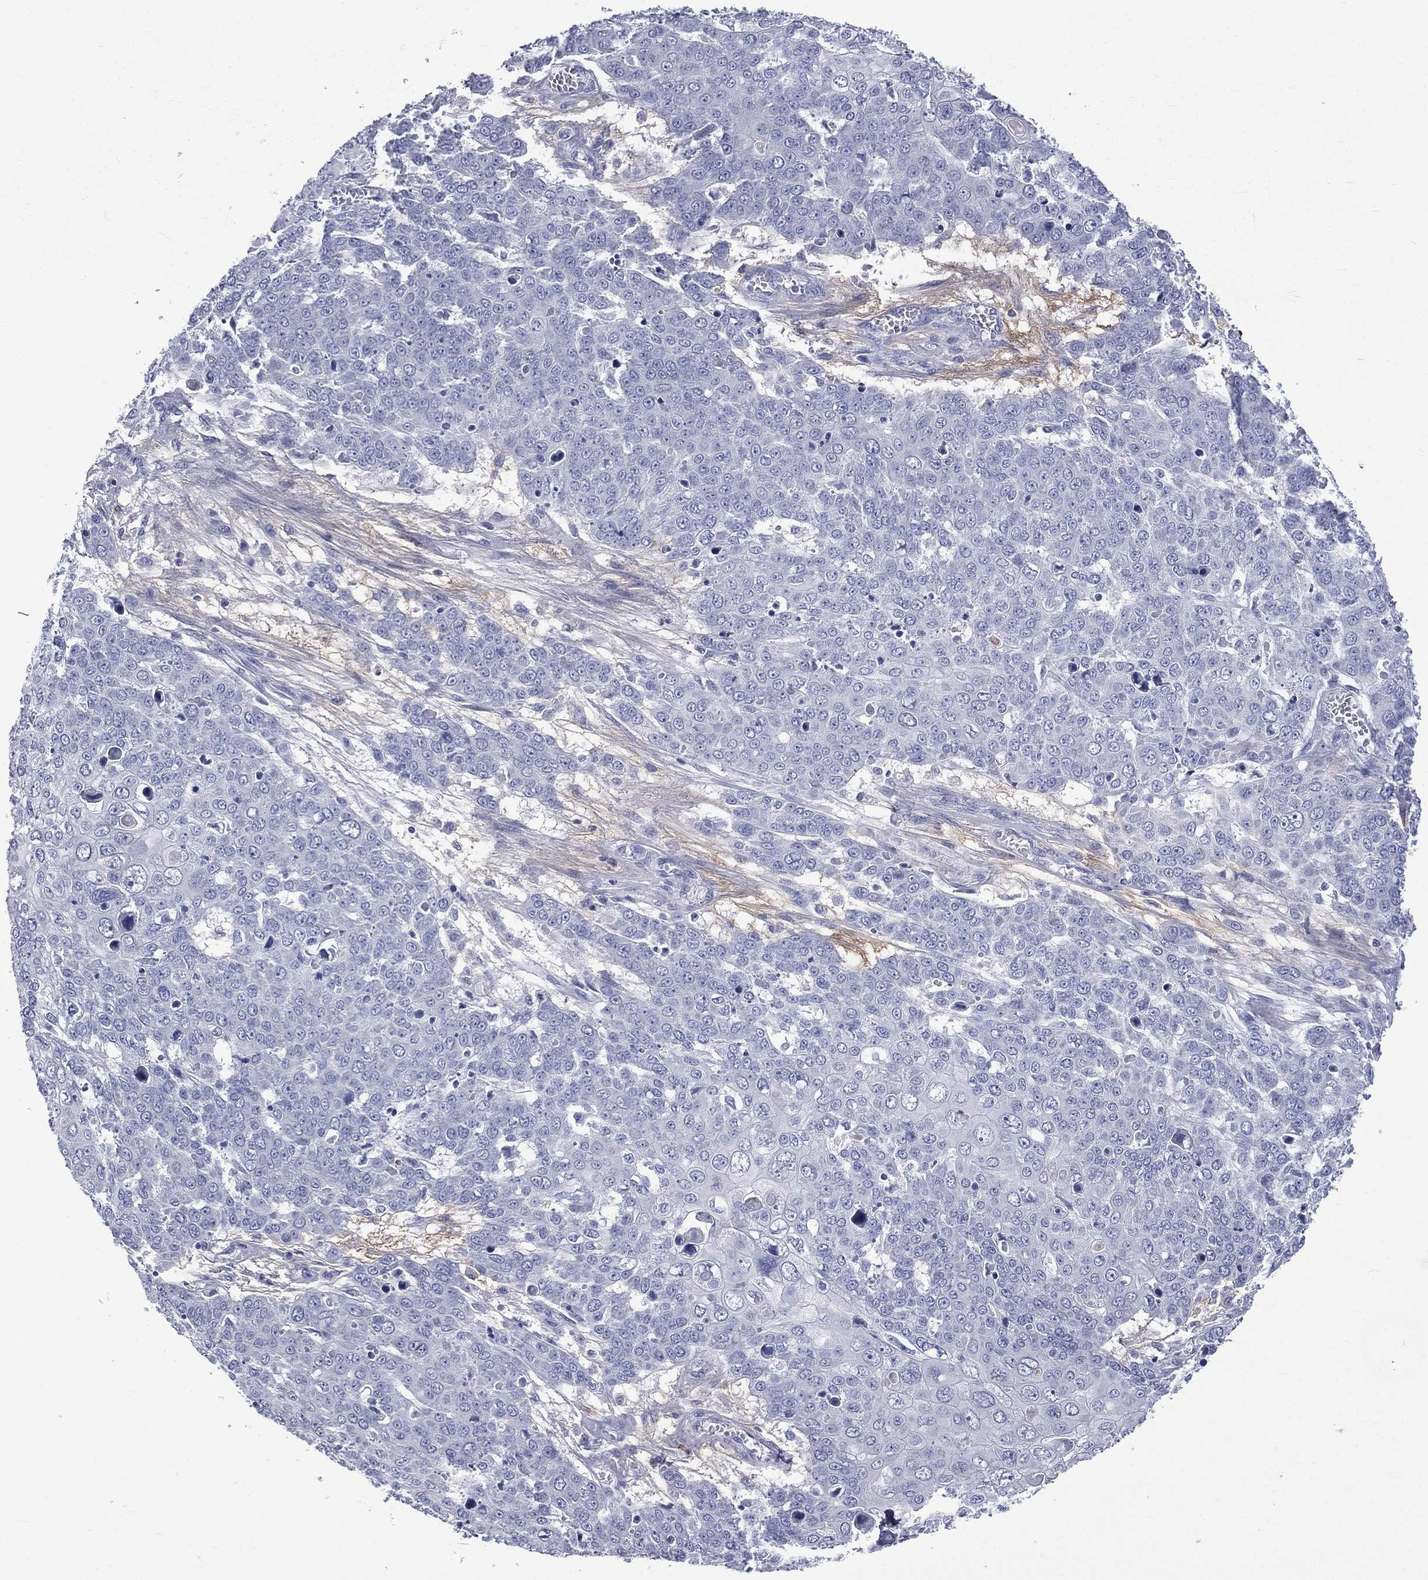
{"staining": {"intensity": "negative", "quantity": "none", "location": "none"}, "tissue": "skin cancer", "cell_type": "Tumor cells", "image_type": "cancer", "snomed": [{"axis": "morphology", "description": "Squamous cell carcinoma, NOS"}, {"axis": "topography", "description": "Skin"}], "caption": "A high-resolution photomicrograph shows immunohistochemistry staining of skin cancer, which displays no significant positivity in tumor cells.", "gene": "ELANE", "patient": {"sex": "male", "age": 71}}